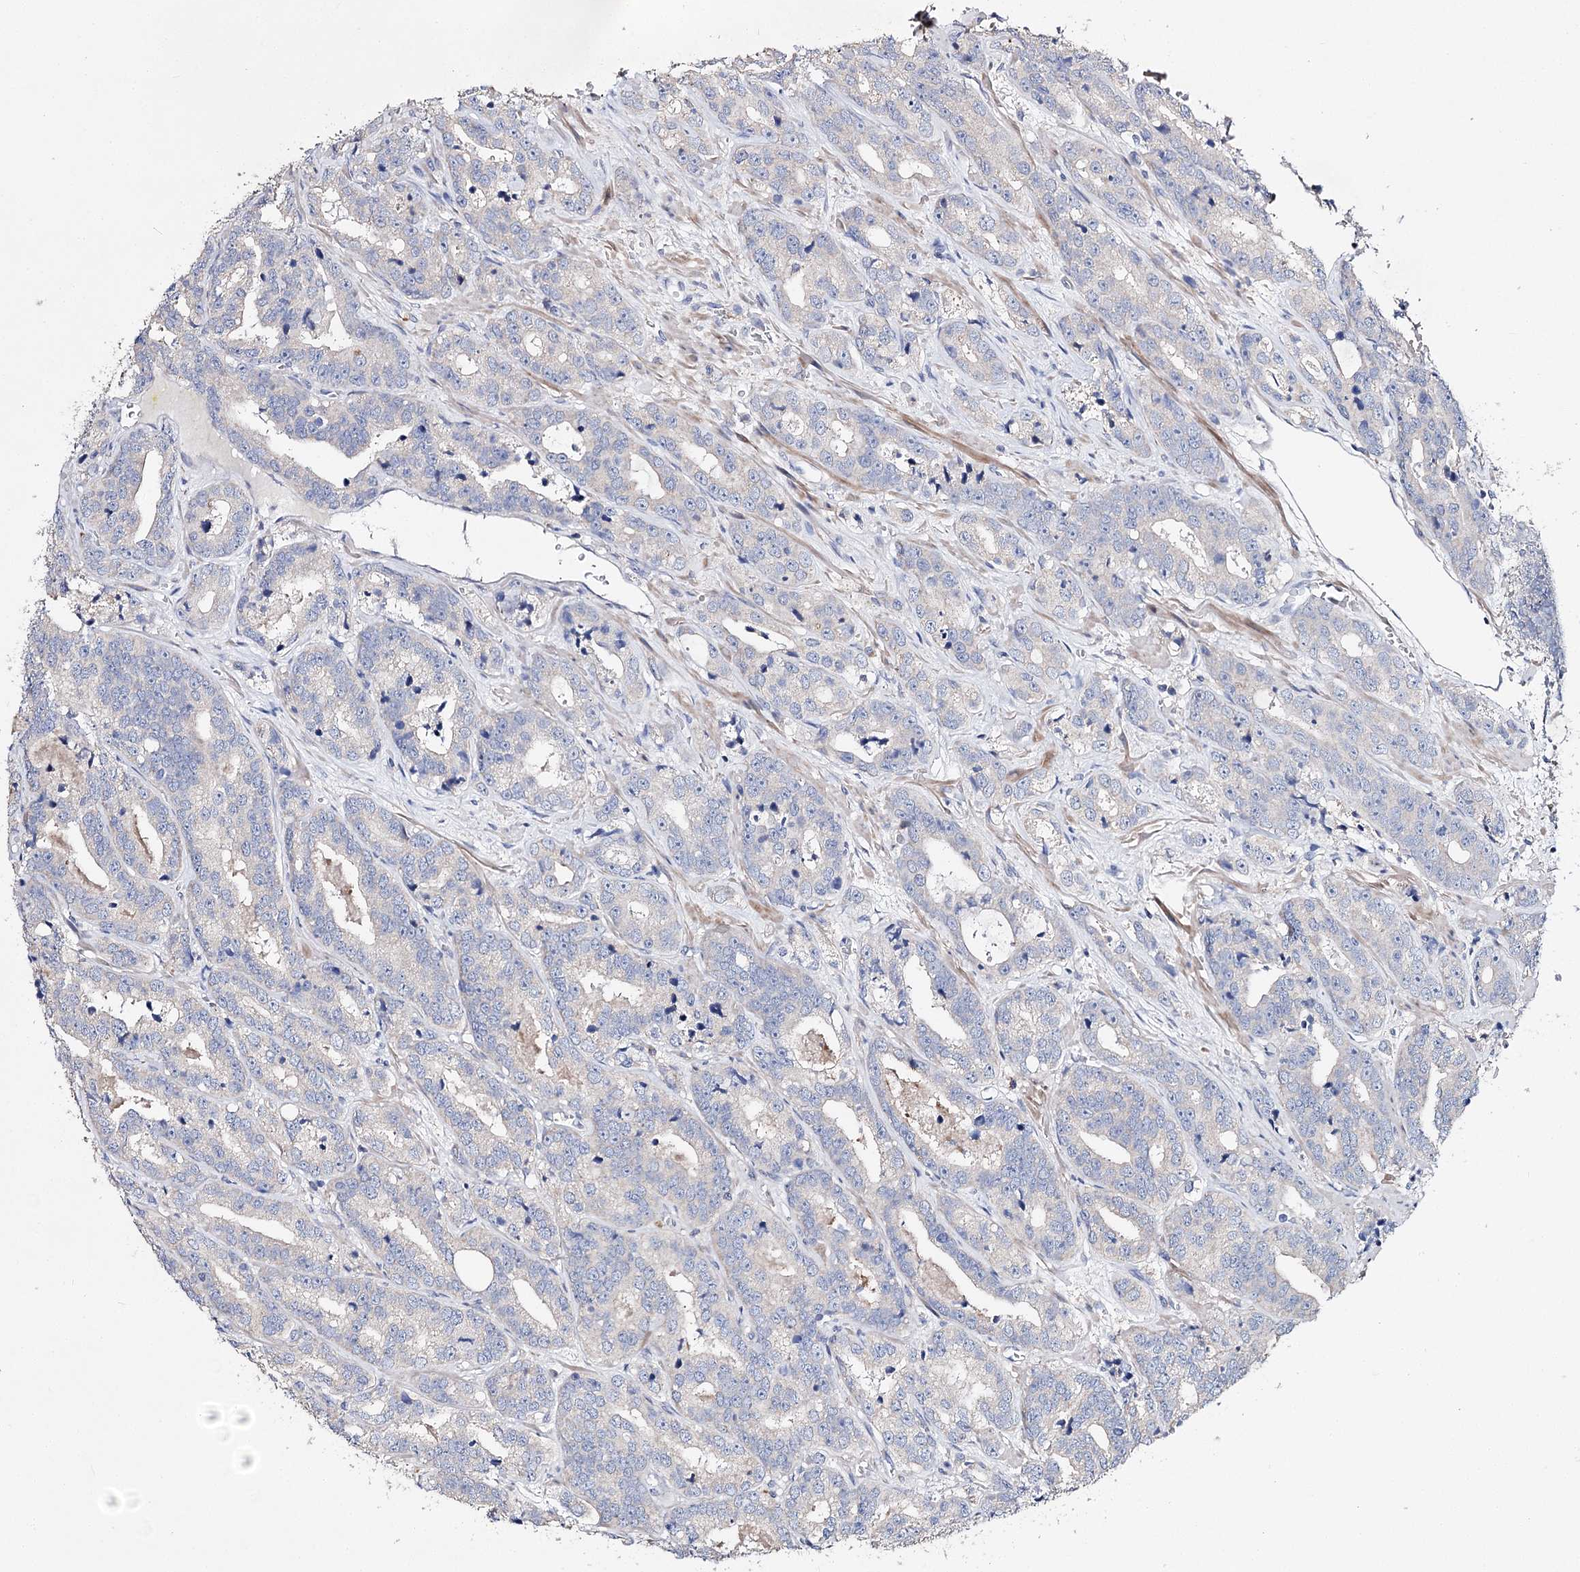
{"staining": {"intensity": "moderate", "quantity": "<25%", "location": "cytoplasmic/membranous"}, "tissue": "prostate cancer", "cell_type": "Tumor cells", "image_type": "cancer", "snomed": [{"axis": "morphology", "description": "Adenocarcinoma, High grade"}, {"axis": "topography", "description": "Prostate"}], "caption": "Tumor cells display low levels of moderate cytoplasmic/membranous expression in about <25% of cells in prostate cancer (adenocarcinoma (high-grade)).", "gene": "NRAP", "patient": {"sex": "male", "age": 62}}